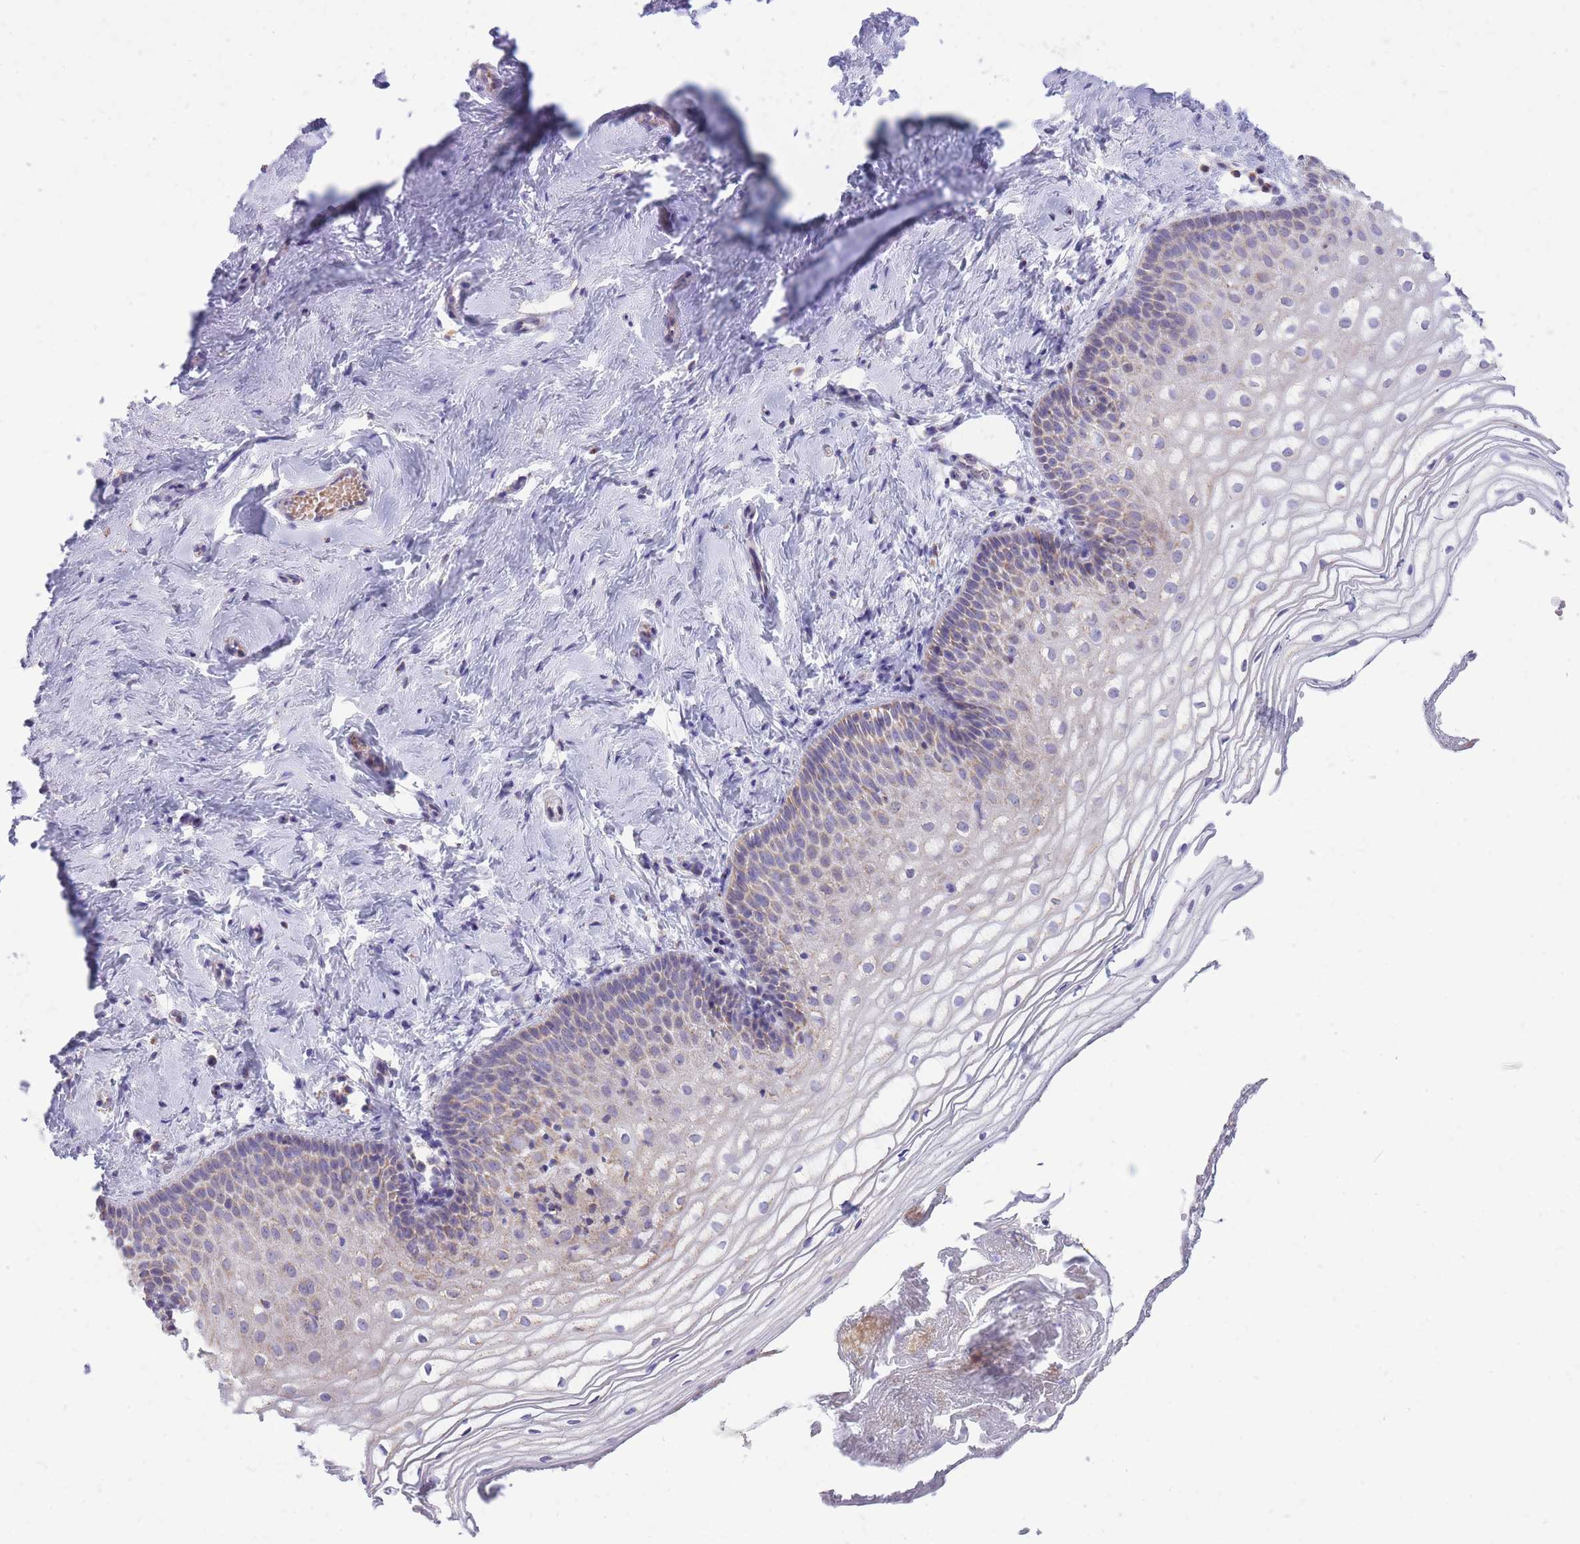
{"staining": {"intensity": "moderate", "quantity": "<25%", "location": "cytoplasmic/membranous"}, "tissue": "vagina", "cell_type": "Squamous epithelial cells", "image_type": "normal", "snomed": [{"axis": "morphology", "description": "Normal tissue, NOS"}, {"axis": "topography", "description": "Vagina"}], "caption": "Vagina stained for a protein (brown) displays moderate cytoplasmic/membranous positive expression in approximately <25% of squamous epithelial cells.", "gene": "PCSK1", "patient": {"sex": "female", "age": 56}}